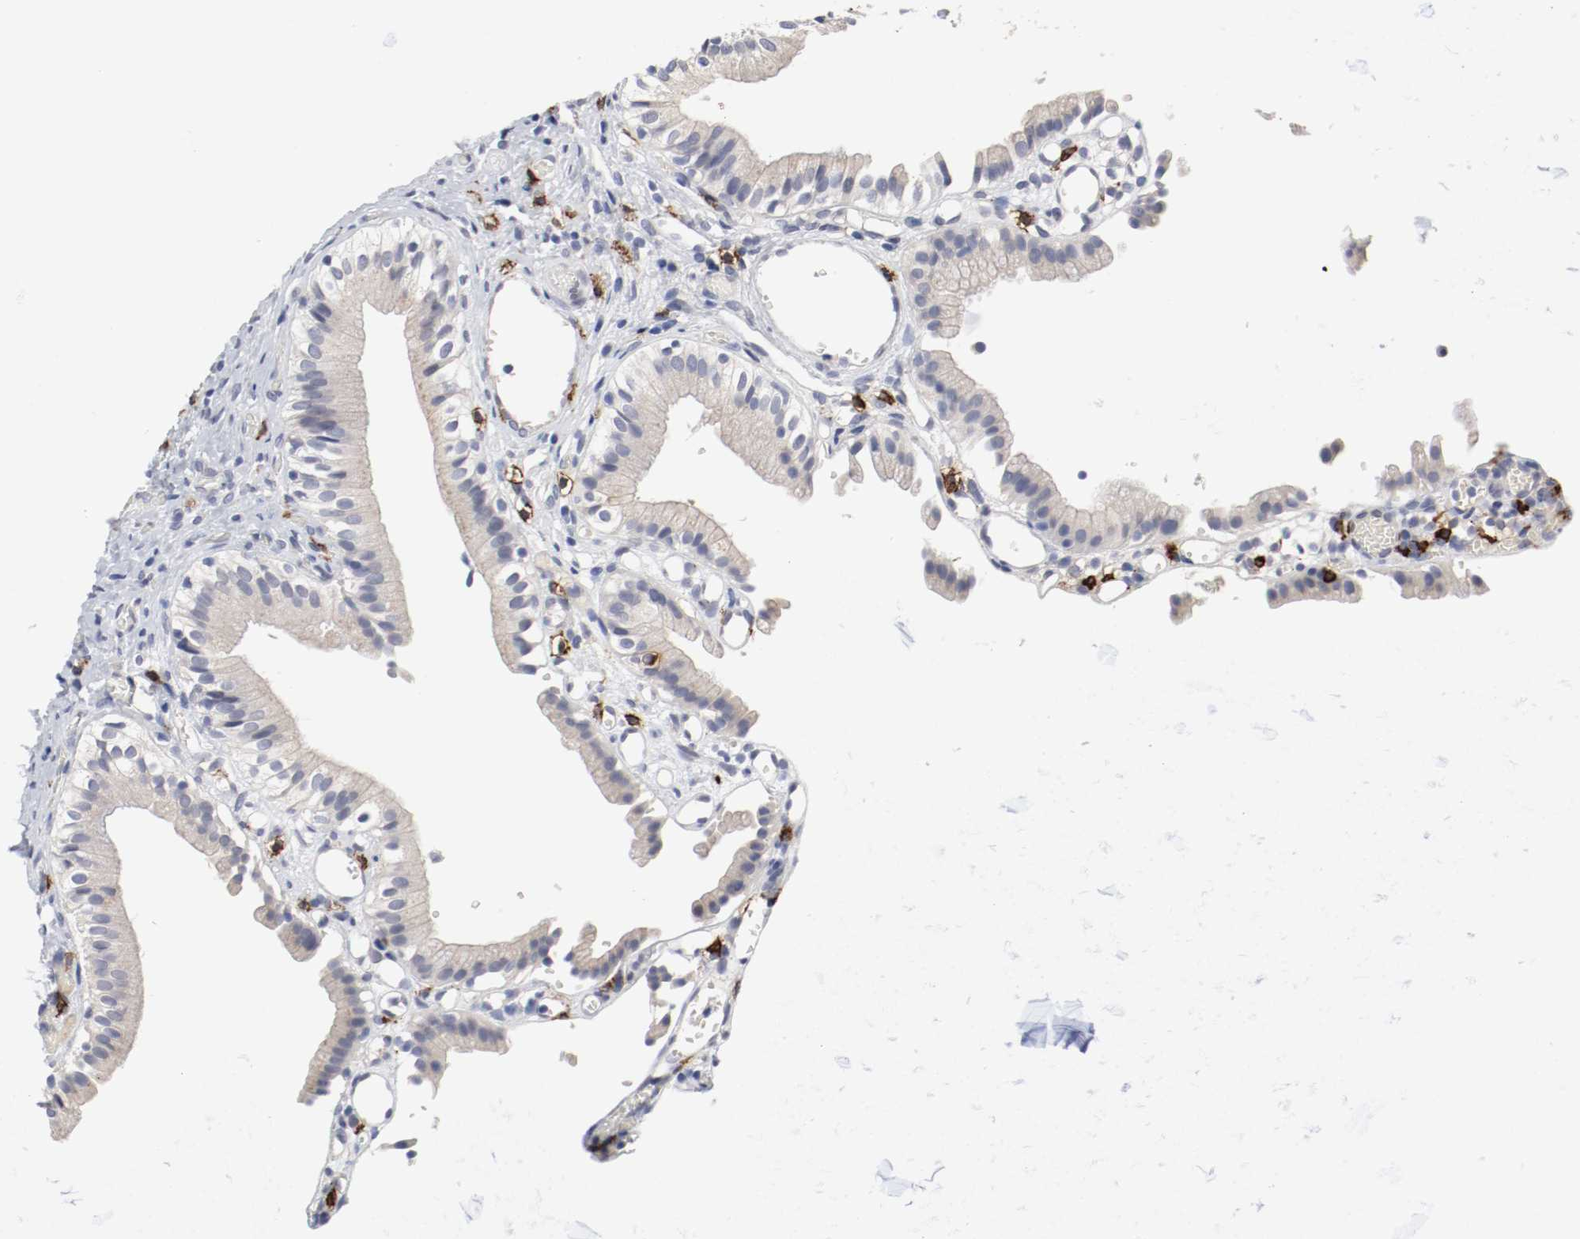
{"staining": {"intensity": "weak", "quantity": "<25%", "location": "cytoplasmic/membranous"}, "tissue": "gallbladder", "cell_type": "Glandular cells", "image_type": "normal", "snomed": [{"axis": "morphology", "description": "Normal tissue, NOS"}, {"axis": "topography", "description": "Gallbladder"}], "caption": "DAB (3,3'-diaminobenzidine) immunohistochemical staining of normal human gallbladder demonstrates no significant staining in glandular cells.", "gene": "KIT", "patient": {"sex": "male", "age": 65}}